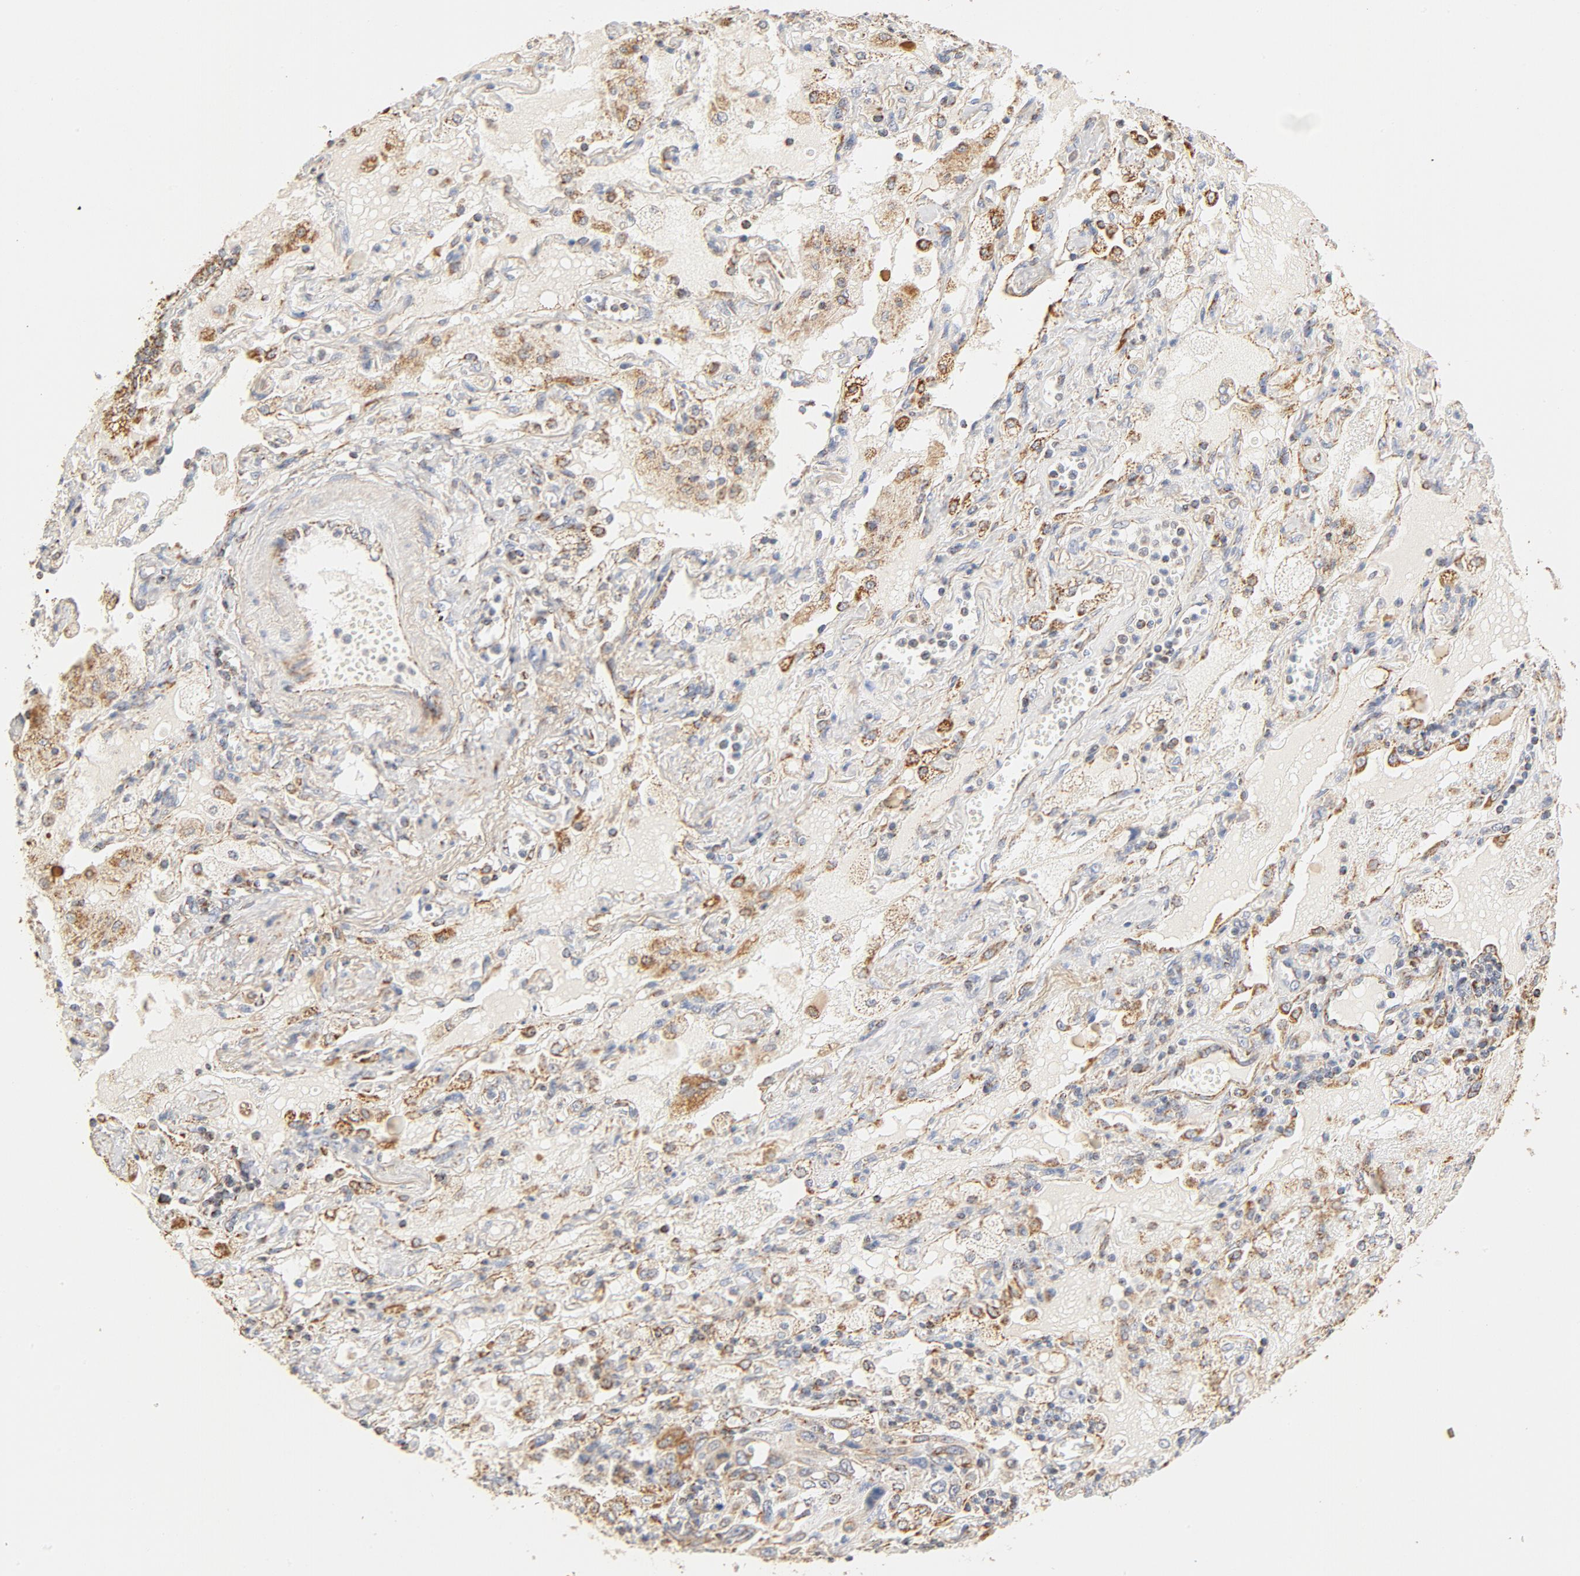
{"staining": {"intensity": "moderate", "quantity": ">75%", "location": "cytoplasmic/membranous"}, "tissue": "lung cancer", "cell_type": "Tumor cells", "image_type": "cancer", "snomed": [{"axis": "morphology", "description": "Squamous cell carcinoma, NOS"}, {"axis": "topography", "description": "Lung"}], "caption": "Approximately >75% of tumor cells in human squamous cell carcinoma (lung) demonstrate moderate cytoplasmic/membranous protein positivity as visualized by brown immunohistochemical staining.", "gene": "COX4I1", "patient": {"sex": "female", "age": 76}}